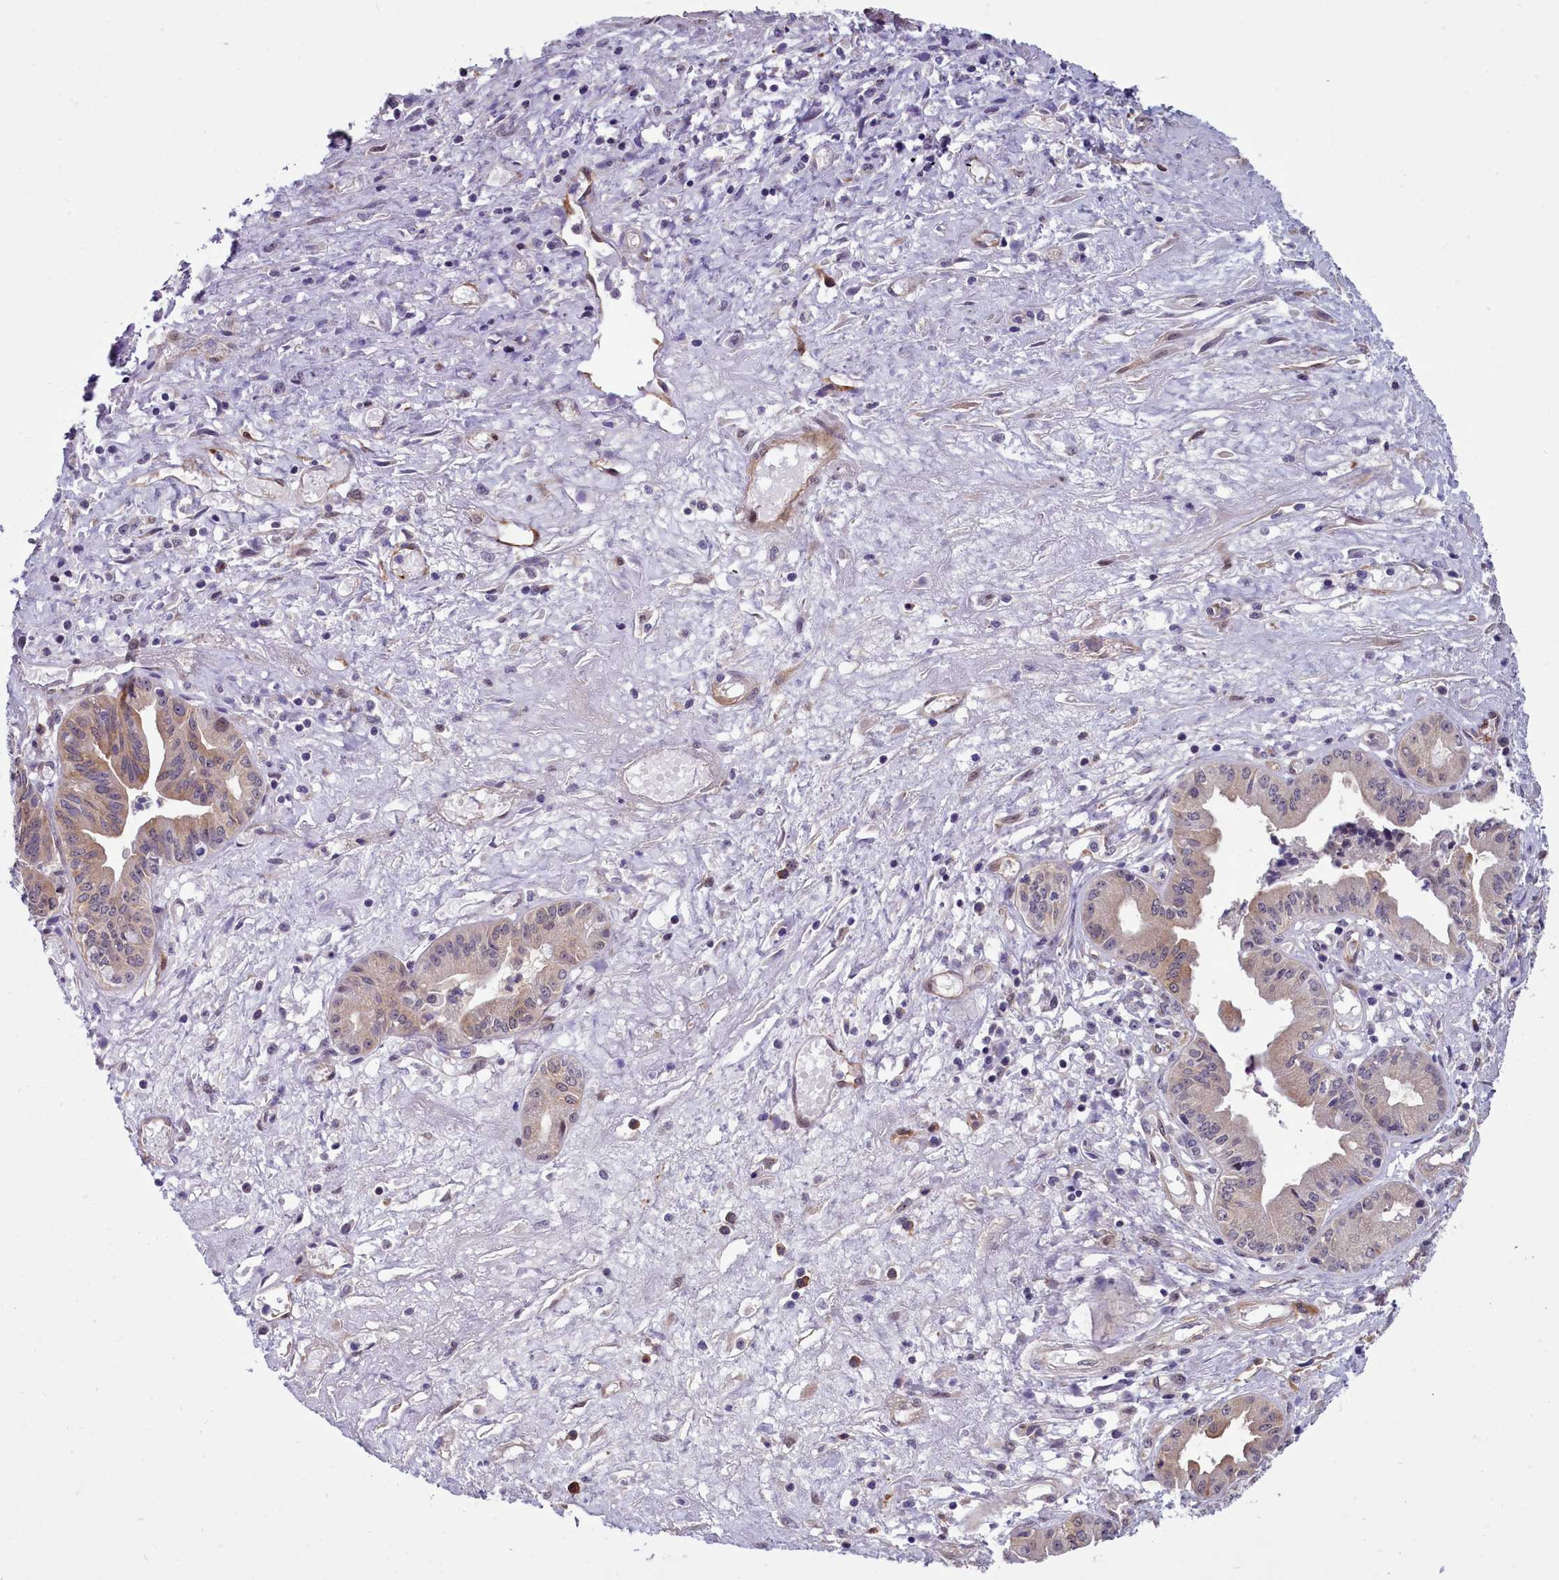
{"staining": {"intensity": "weak", "quantity": "25%-75%", "location": "cytoplasmic/membranous"}, "tissue": "pancreatic cancer", "cell_type": "Tumor cells", "image_type": "cancer", "snomed": [{"axis": "morphology", "description": "Adenocarcinoma, NOS"}, {"axis": "topography", "description": "Pancreas"}], "caption": "Immunohistochemistry (IHC) of pancreatic adenocarcinoma reveals low levels of weak cytoplasmic/membranous staining in approximately 25%-75% of tumor cells.", "gene": "BCAR1", "patient": {"sex": "female", "age": 50}}